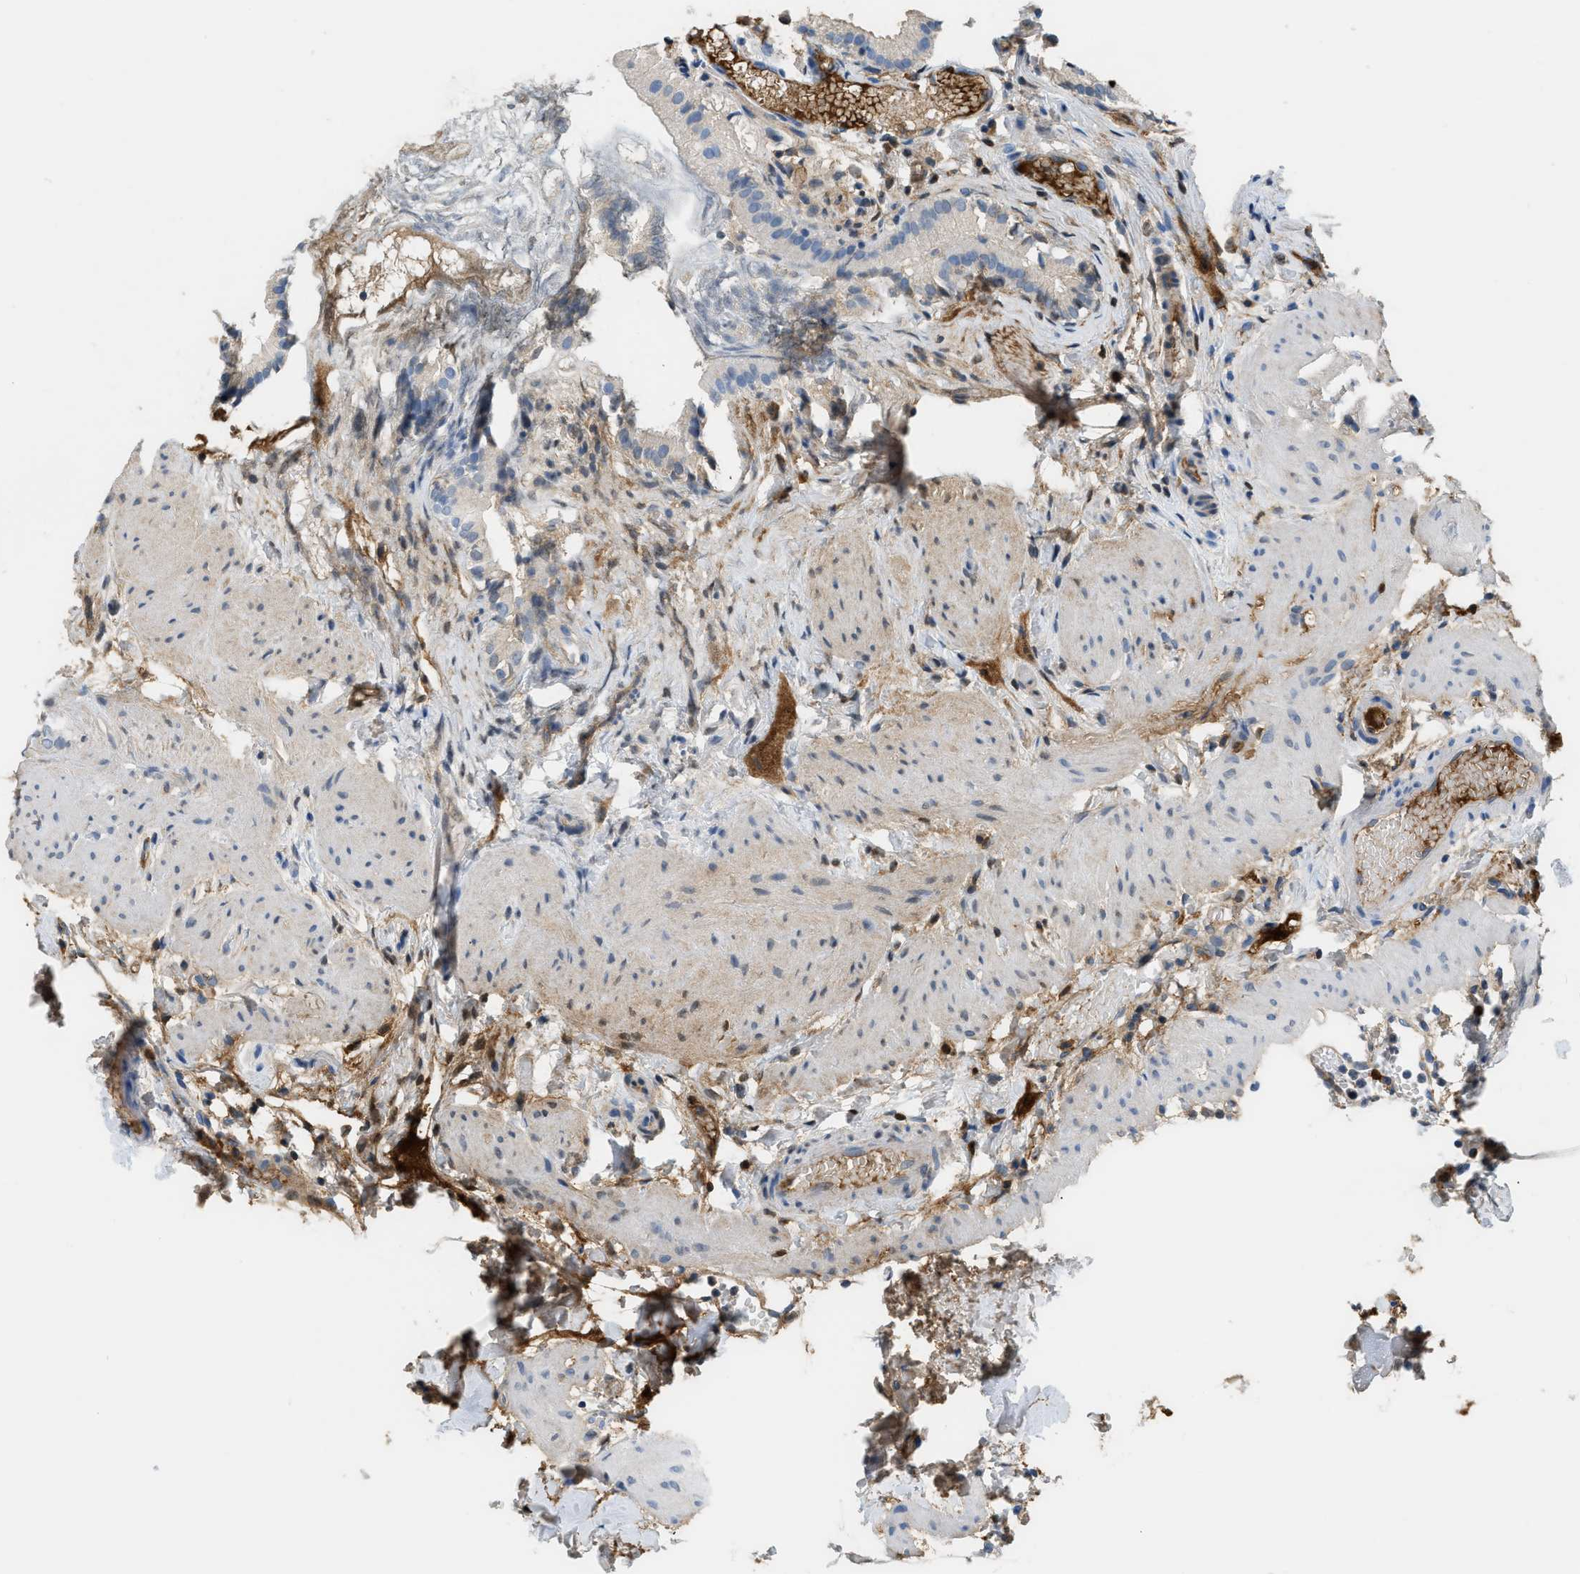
{"staining": {"intensity": "moderate", "quantity": "25%-75%", "location": "cytoplasmic/membranous"}, "tissue": "gallbladder", "cell_type": "Glandular cells", "image_type": "normal", "snomed": [{"axis": "morphology", "description": "Normal tissue, NOS"}, {"axis": "topography", "description": "Gallbladder"}], "caption": "Gallbladder was stained to show a protein in brown. There is medium levels of moderate cytoplasmic/membranous positivity in about 25%-75% of glandular cells. The protein of interest is stained brown, and the nuclei are stained in blue (DAB IHC with brightfield microscopy, high magnification).", "gene": "CFI", "patient": {"sex": "female", "age": 26}}